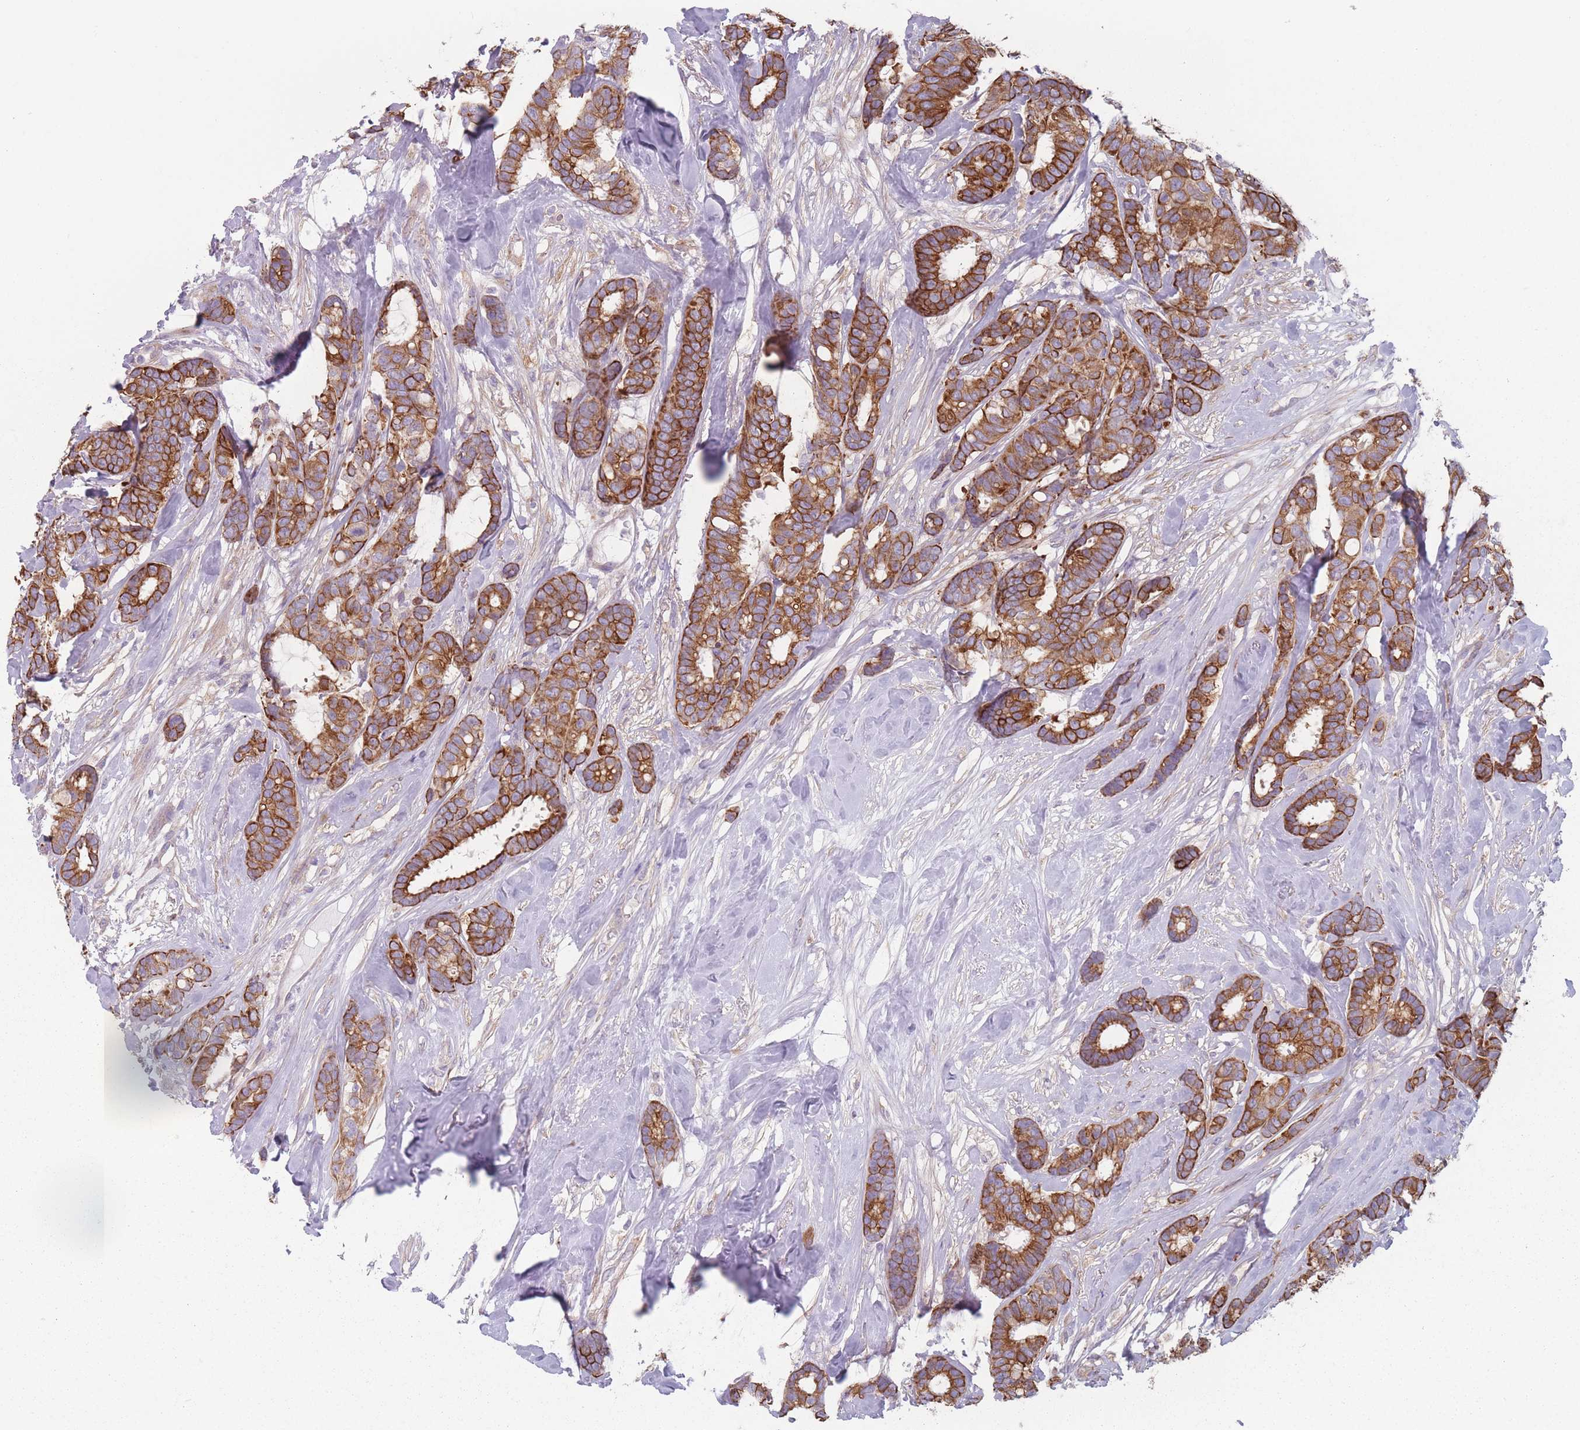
{"staining": {"intensity": "strong", "quantity": ">75%", "location": "cytoplasmic/membranous"}, "tissue": "breast cancer", "cell_type": "Tumor cells", "image_type": "cancer", "snomed": [{"axis": "morphology", "description": "Duct carcinoma"}, {"axis": "topography", "description": "Breast"}], "caption": "IHC of human invasive ductal carcinoma (breast) reveals high levels of strong cytoplasmic/membranous positivity in about >75% of tumor cells.", "gene": "HSBP1L1", "patient": {"sex": "female", "age": 87}}